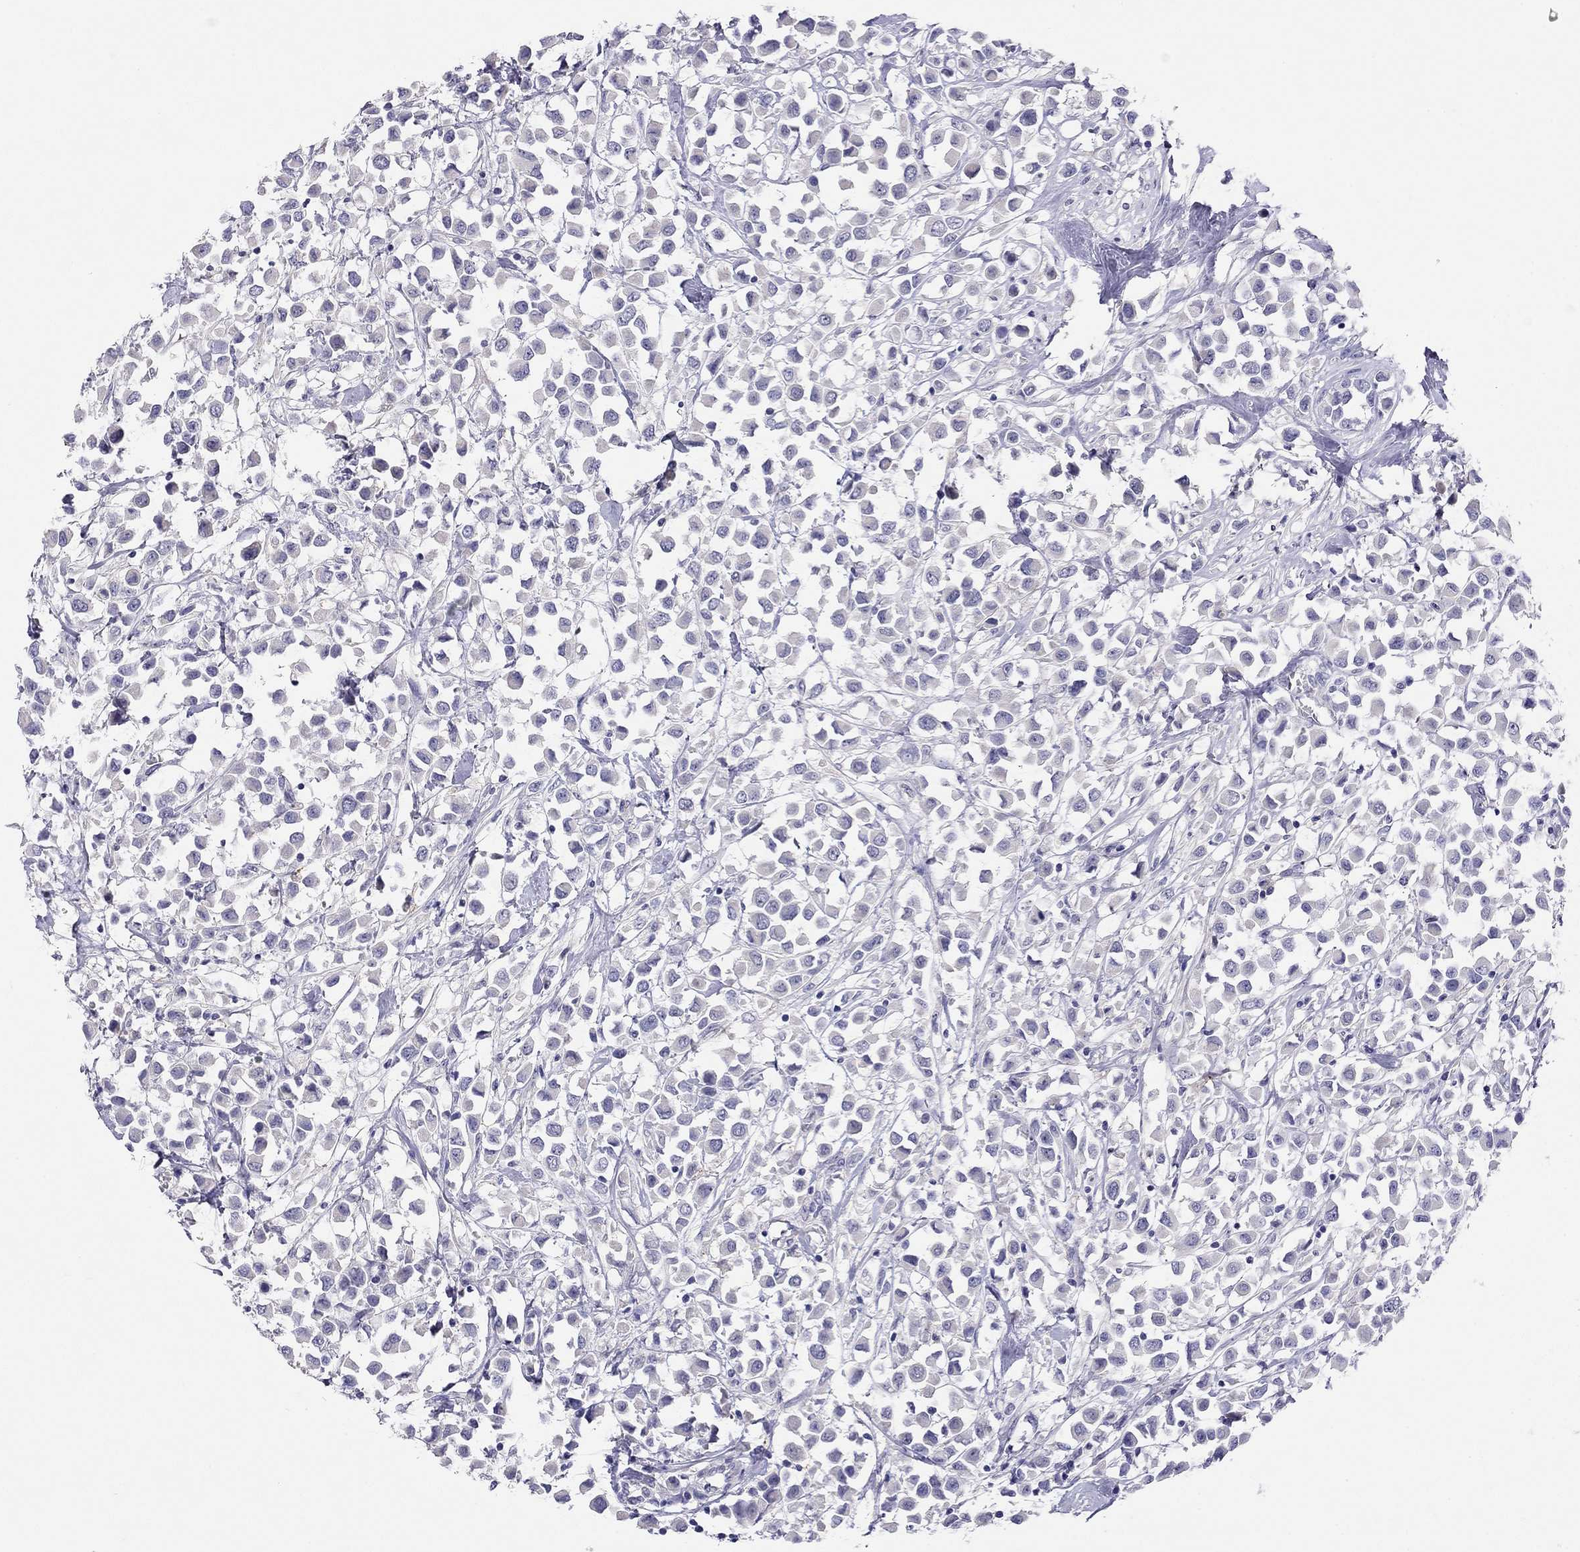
{"staining": {"intensity": "negative", "quantity": "none", "location": "none"}, "tissue": "breast cancer", "cell_type": "Tumor cells", "image_type": "cancer", "snomed": [{"axis": "morphology", "description": "Duct carcinoma"}, {"axis": "topography", "description": "Breast"}], "caption": "DAB immunohistochemical staining of human breast infiltrating ductal carcinoma reveals no significant expression in tumor cells.", "gene": "CAPNS2", "patient": {"sex": "female", "age": 61}}